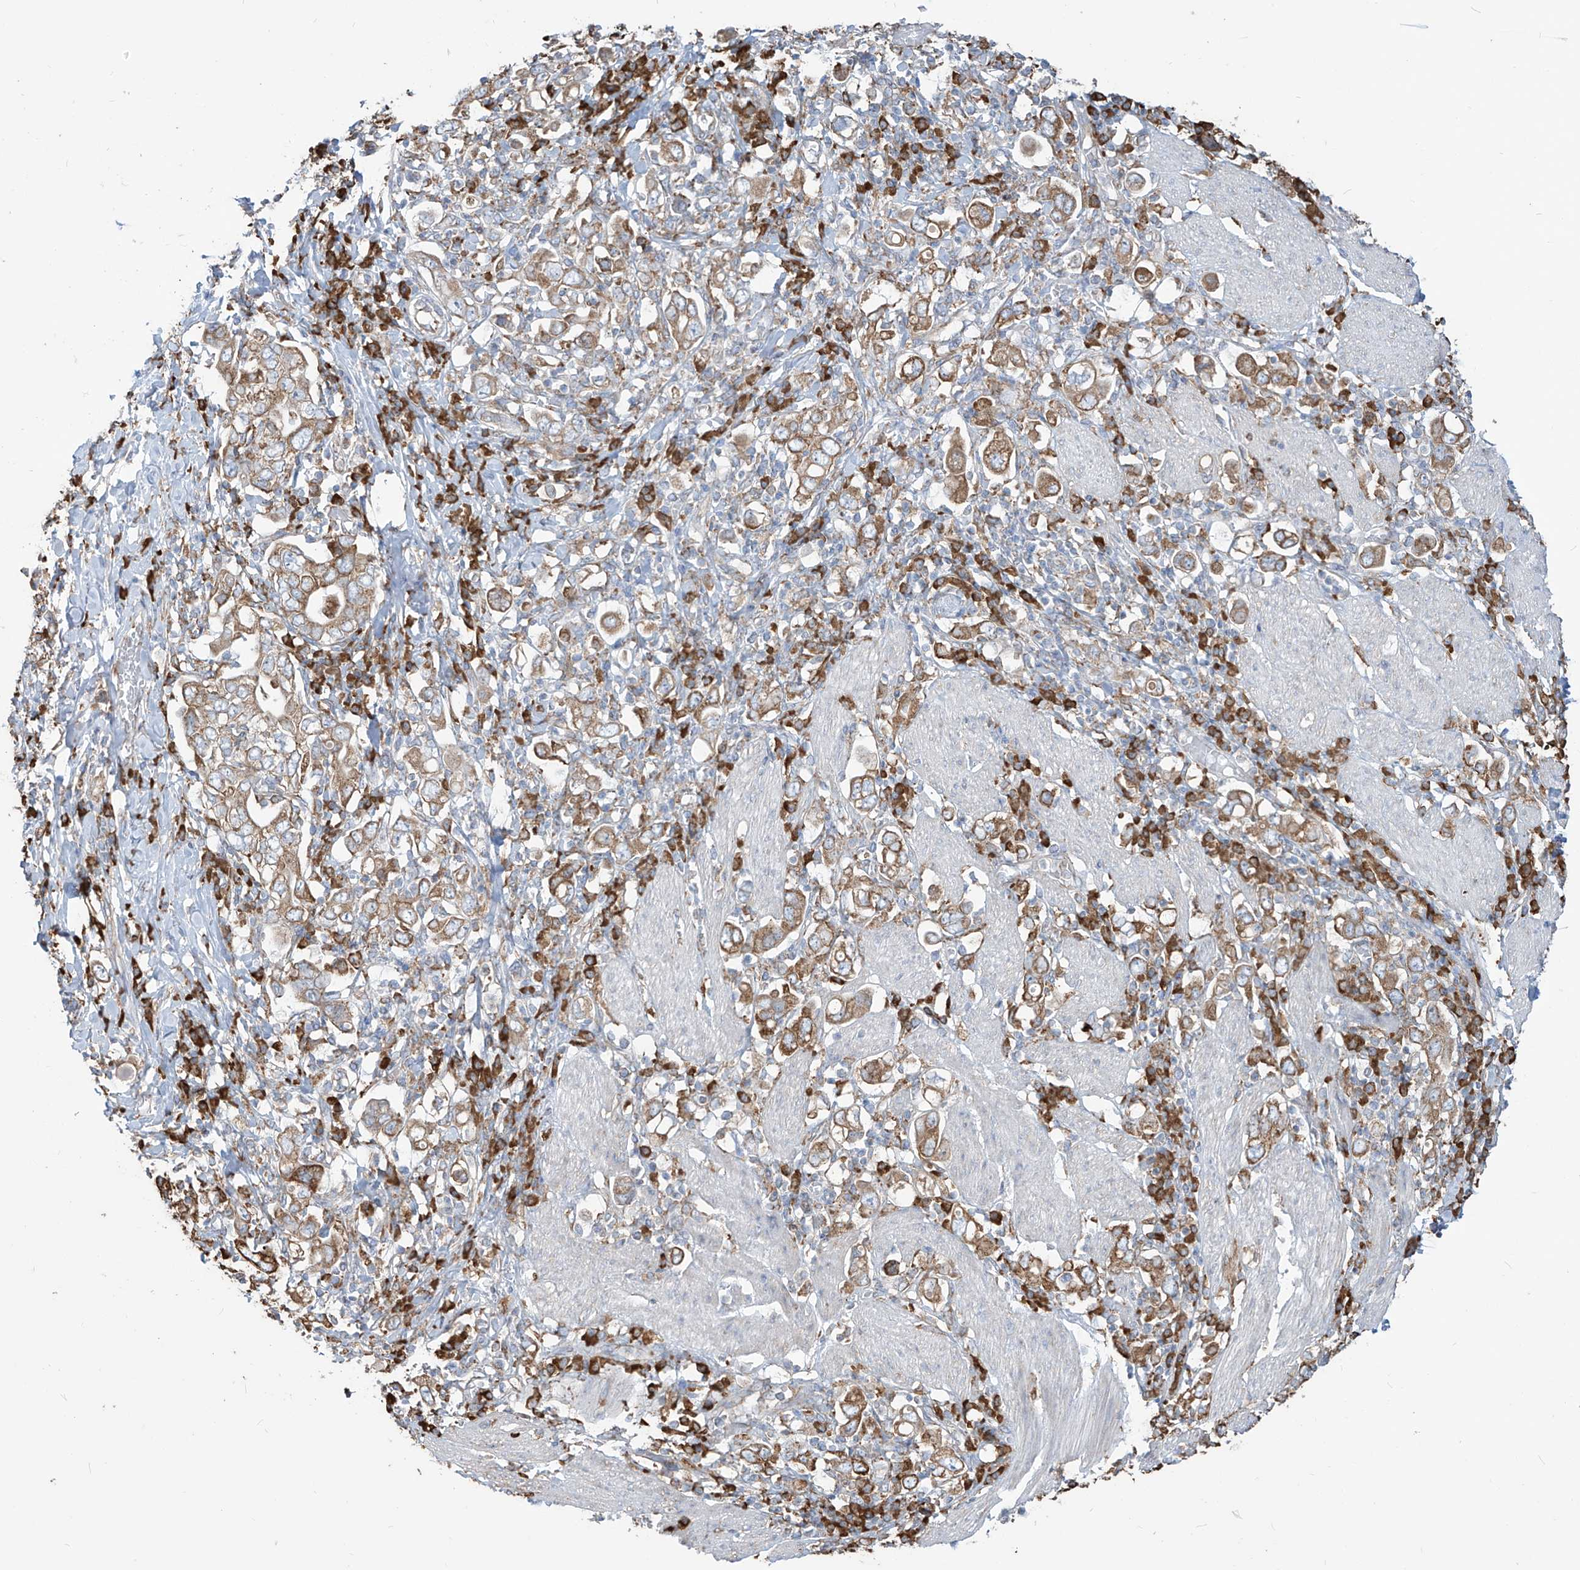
{"staining": {"intensity": "moderate", "quantity": ">75%", "location": "cytoplasmic/membranous"}, "tissue": "stomach cancer", "cell_type": "Tumor cells", "image_type": "cancer", "snomed": [{"axis": "morphology", "description": "Adenocarcinoma, NOS"}, {"axis": "topography", "description": "Stomach, upper"}], "caption": "A photomicrograph showing moderate cytoplasmic/membranous positivity in approximately >75% of tumor cells in adenocarcinoma (stomach), as visualized by brown immunohistochemical staining.", "gene": "PDIA6", "patient": {"sex": "male", "age": 62}}